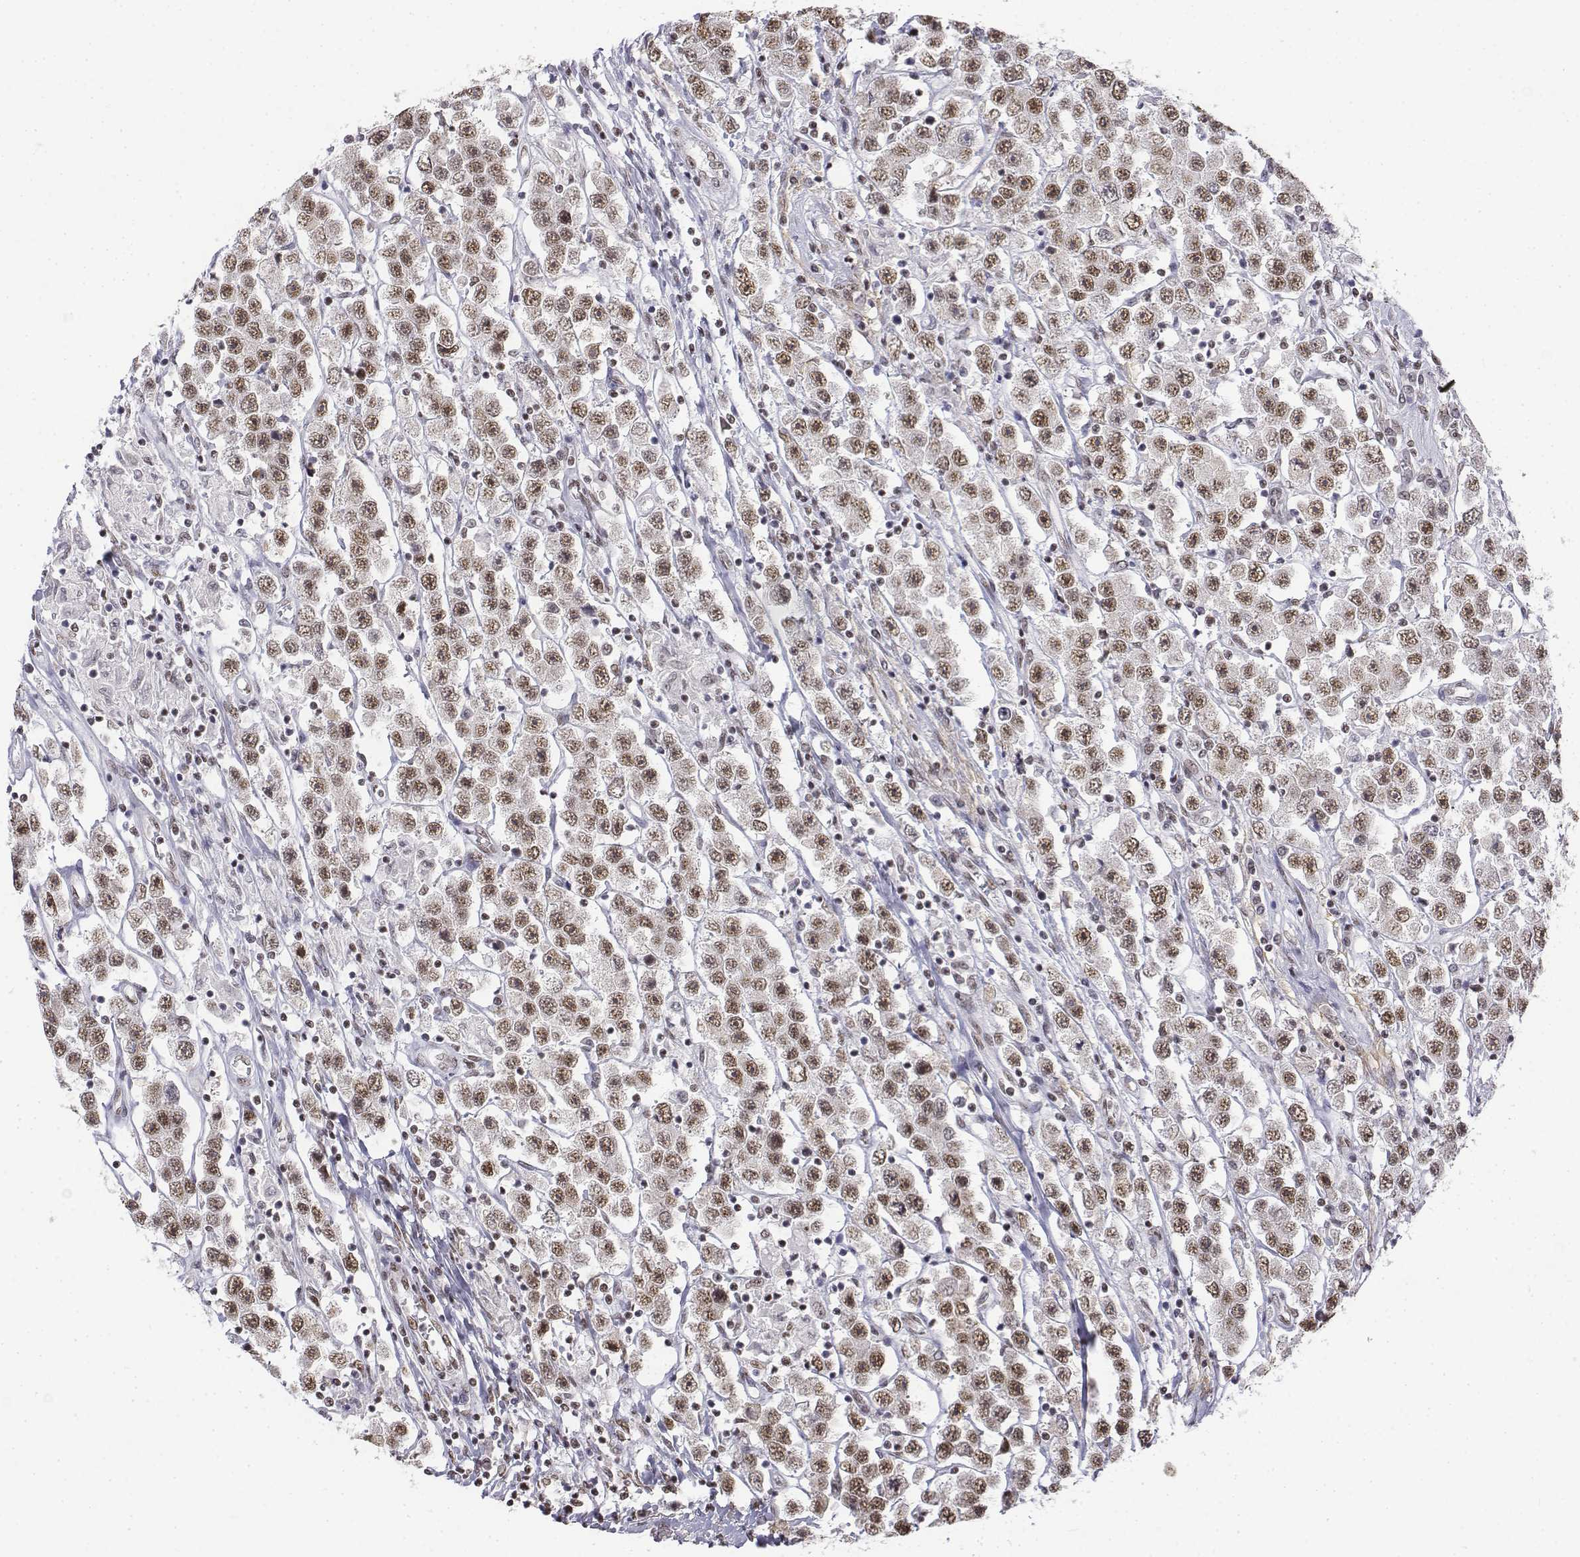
{"staining": {"intensity": "moderate", "quantity": ">75%", "location": "nuclear"}, "tissue": "testis cancer", "cell_type": "Tumor cells", "image_type": "cancer", "snomed": [{"axis": "morphology", "description": "Seminoma, NOS"}, {"axis": "topography", "description": "Testis"}], "caption": "Testis cancer stained with DAB (3,3'-diaminobenzidine) IHC reveals medium levels of moderate nuclear staining in about >75% of tumor cells.", "gene": "SETD1A", "patient": {"sex": "male", "age": 45}}